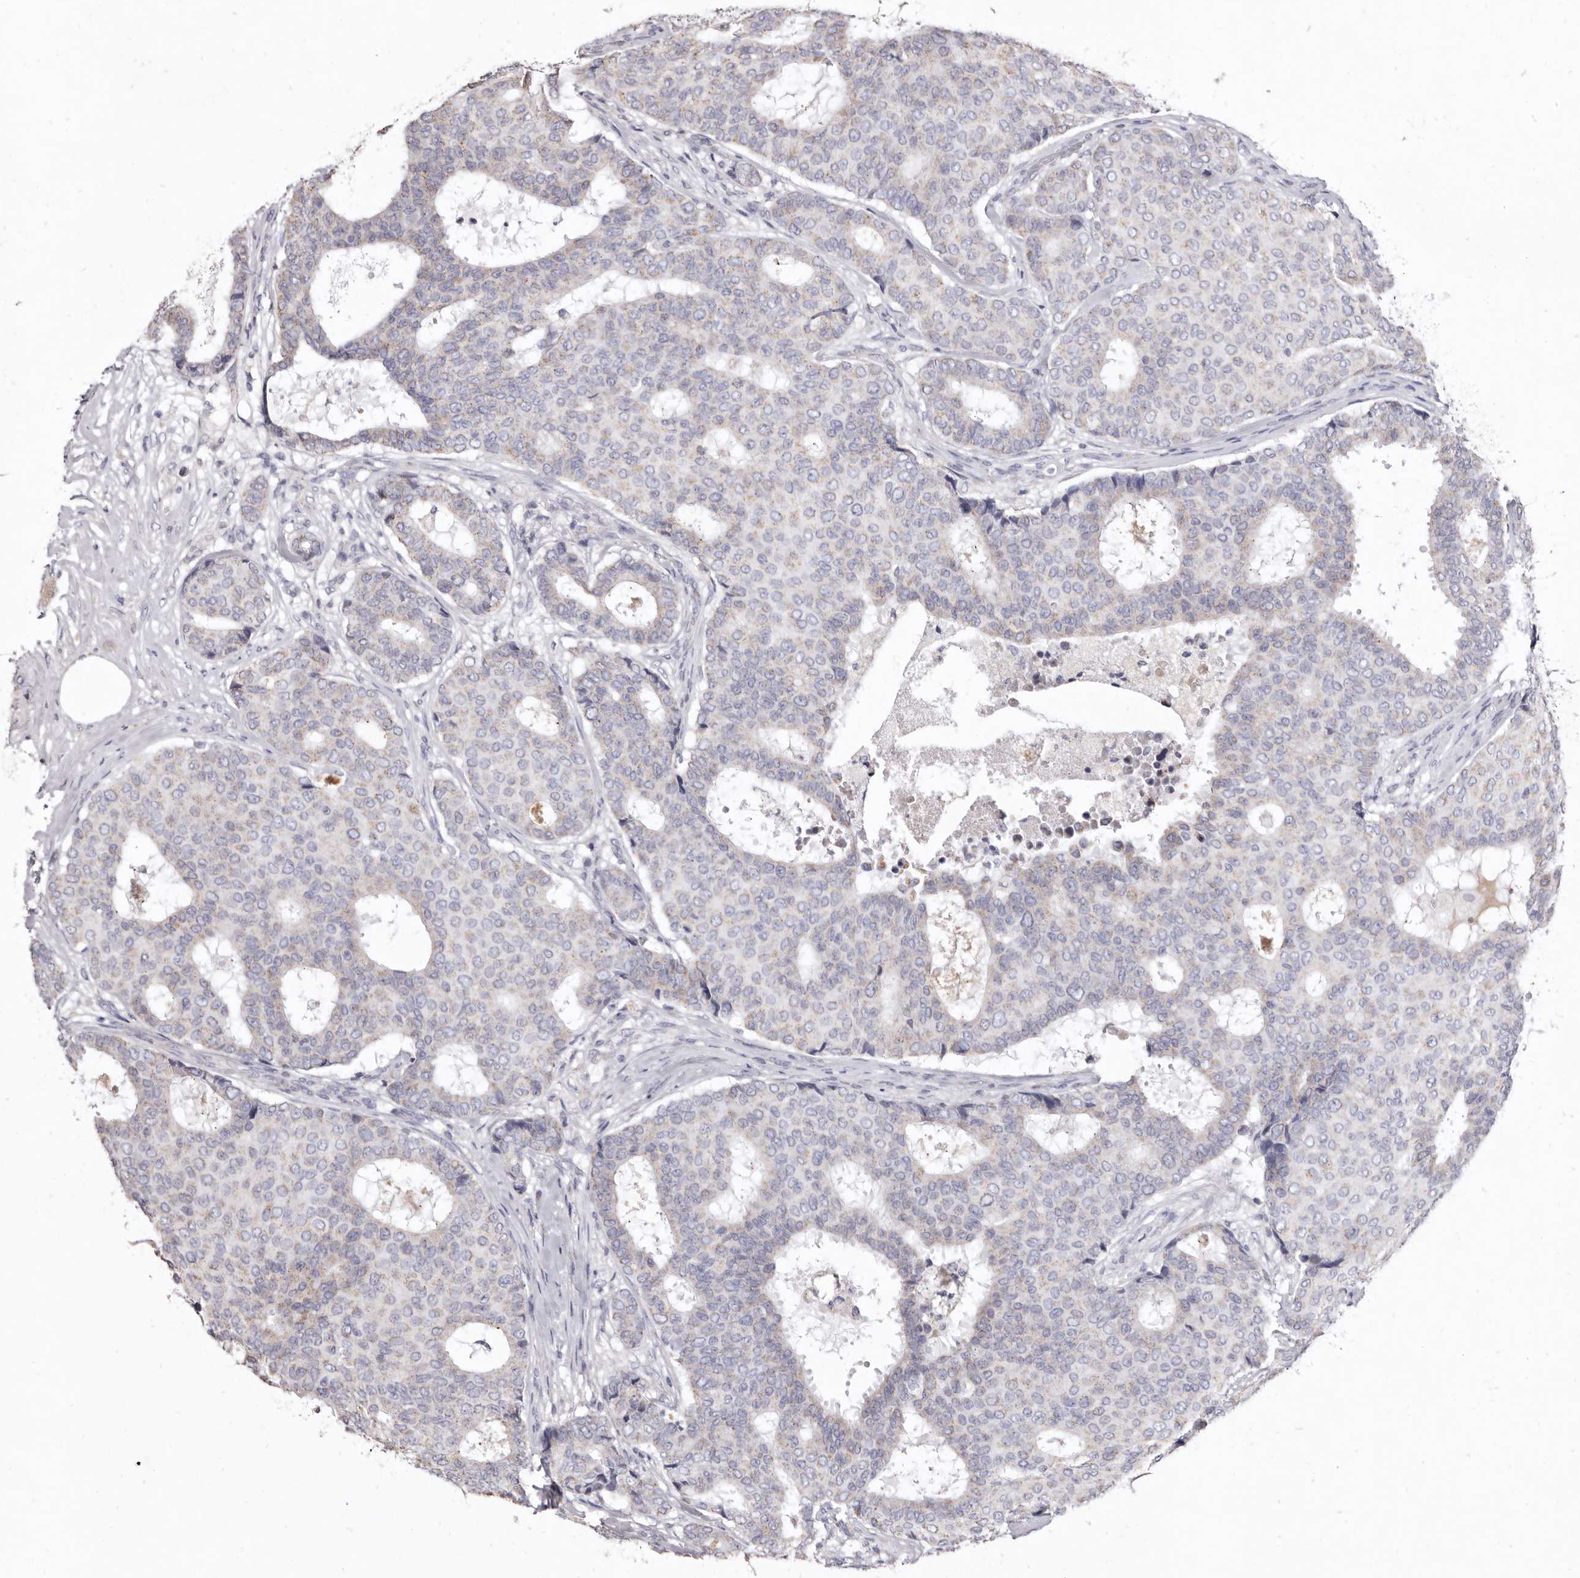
{"staining": {"intensity": "negative", "quantity": "none", "location": "none"}, "tissue": "breast cancer", "cell_type": "Tumor cells", "image_type": "cancer", "snomed": [{"axis": "morphology", "description": "Duct carcinoma"}, {"axis": "topography", "description": "Breast"}], "caption": "Breast cancer was stained to show a protein in brown. There is no significant staining in tumor cells.", "gene": "CYP2E1", "patient": {"sex": "female", "age": 75}}